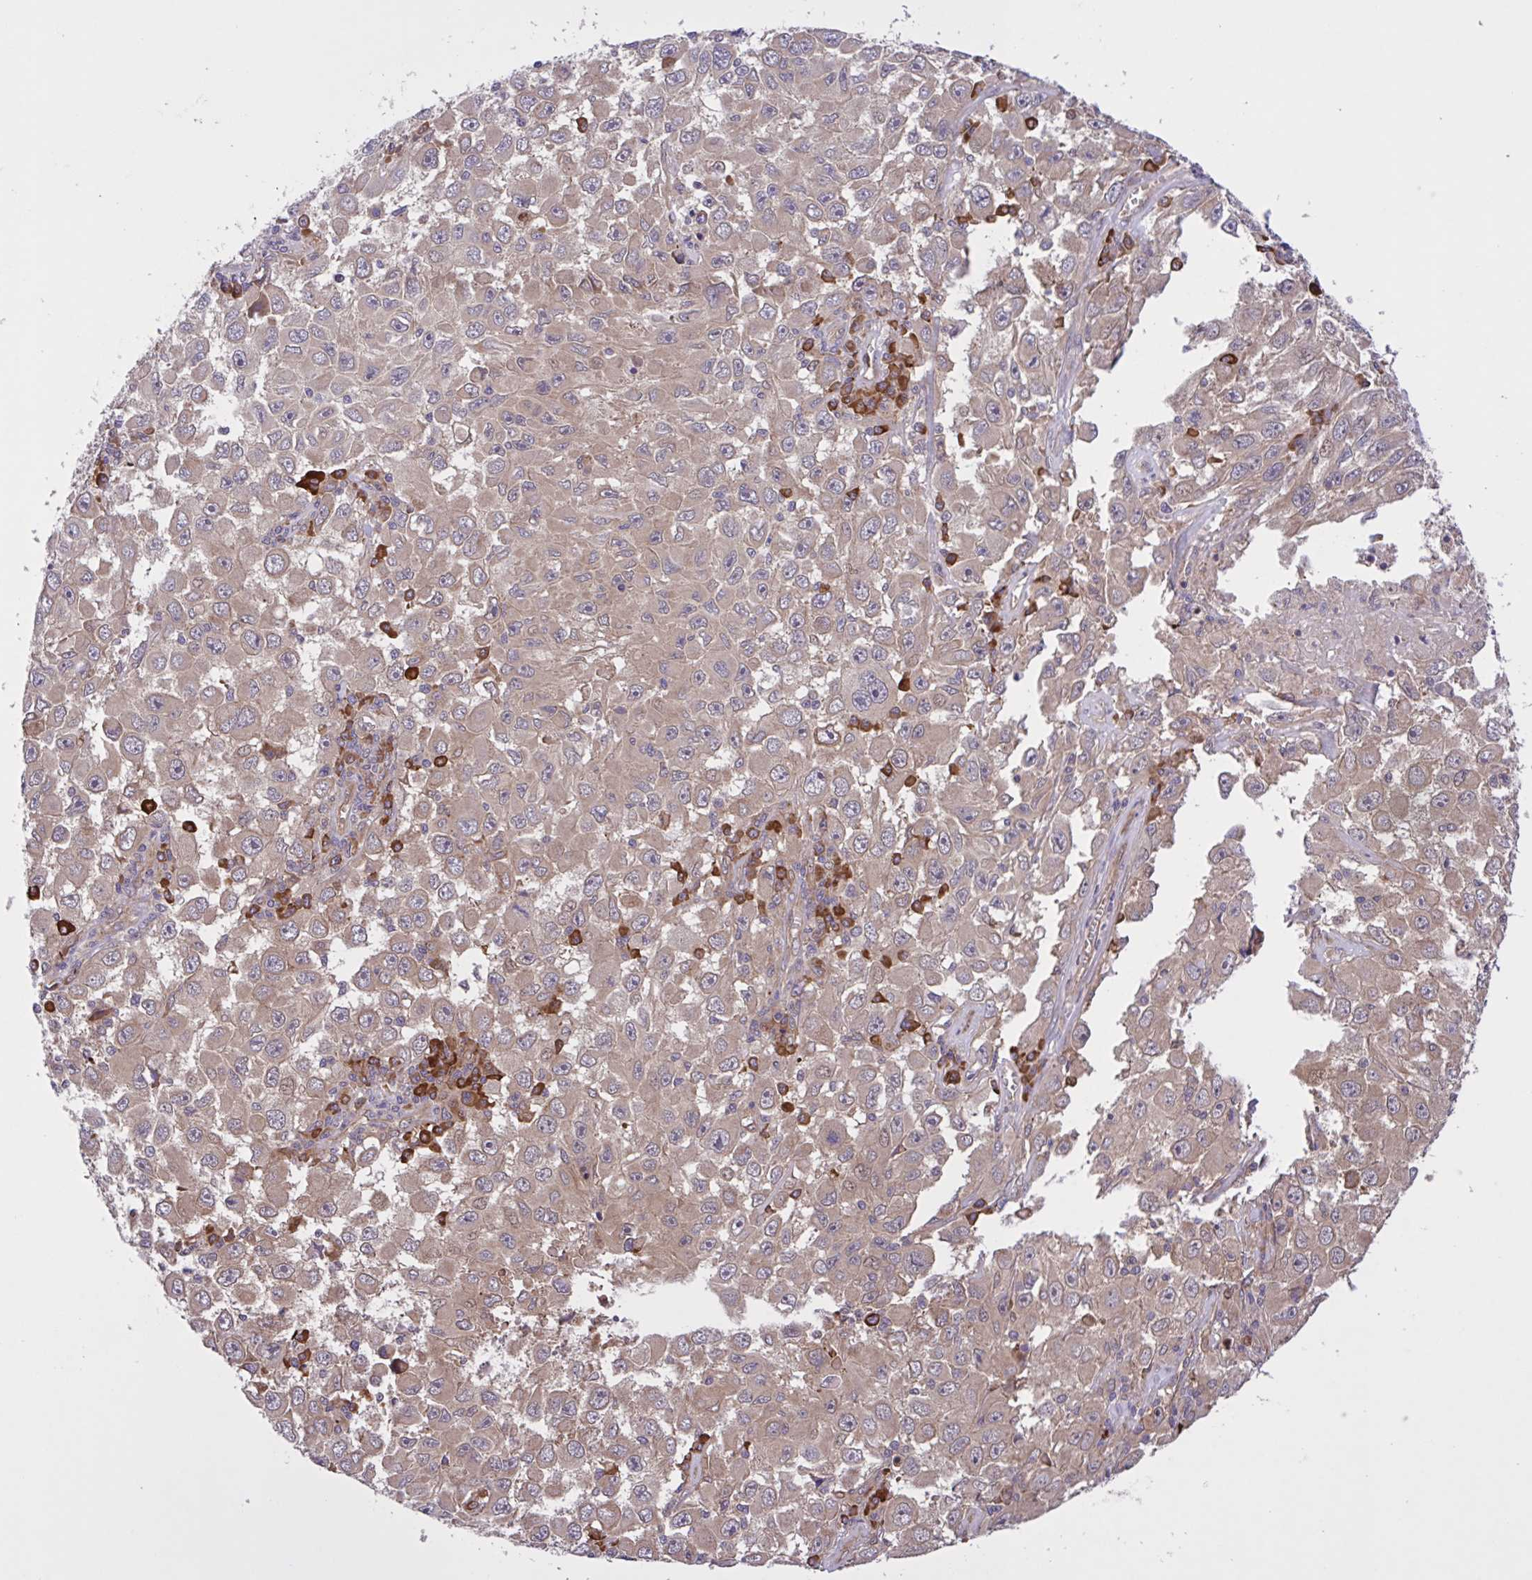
{"staining": {"intensity": "weak", "quantity": ">75%", "location": "cytoplasmic/membranous"}, "tissue": "melanoma", "cell_type": "Tumor cells", "image_type": "cancer", "snomed": [{"axis": "morphology", "description": "Malignant melanoma, Metastatic site"}, {"axis": "topography", "description": "Lymph node"}], "caption": "IHC staining of malignant melanoma (metastatic site), which displays low levels of weak cytoplasmic/membranous positivity in about >75% of tumor cells indicating weak cytoplasmic/membranous protein positivity. The staining was performed using DAB (brown) for protein detection and nuclei were counterstained in hematoxylin (blue).", "gene": "INTS10", "patient": {"sex": "female", "age": 67}}